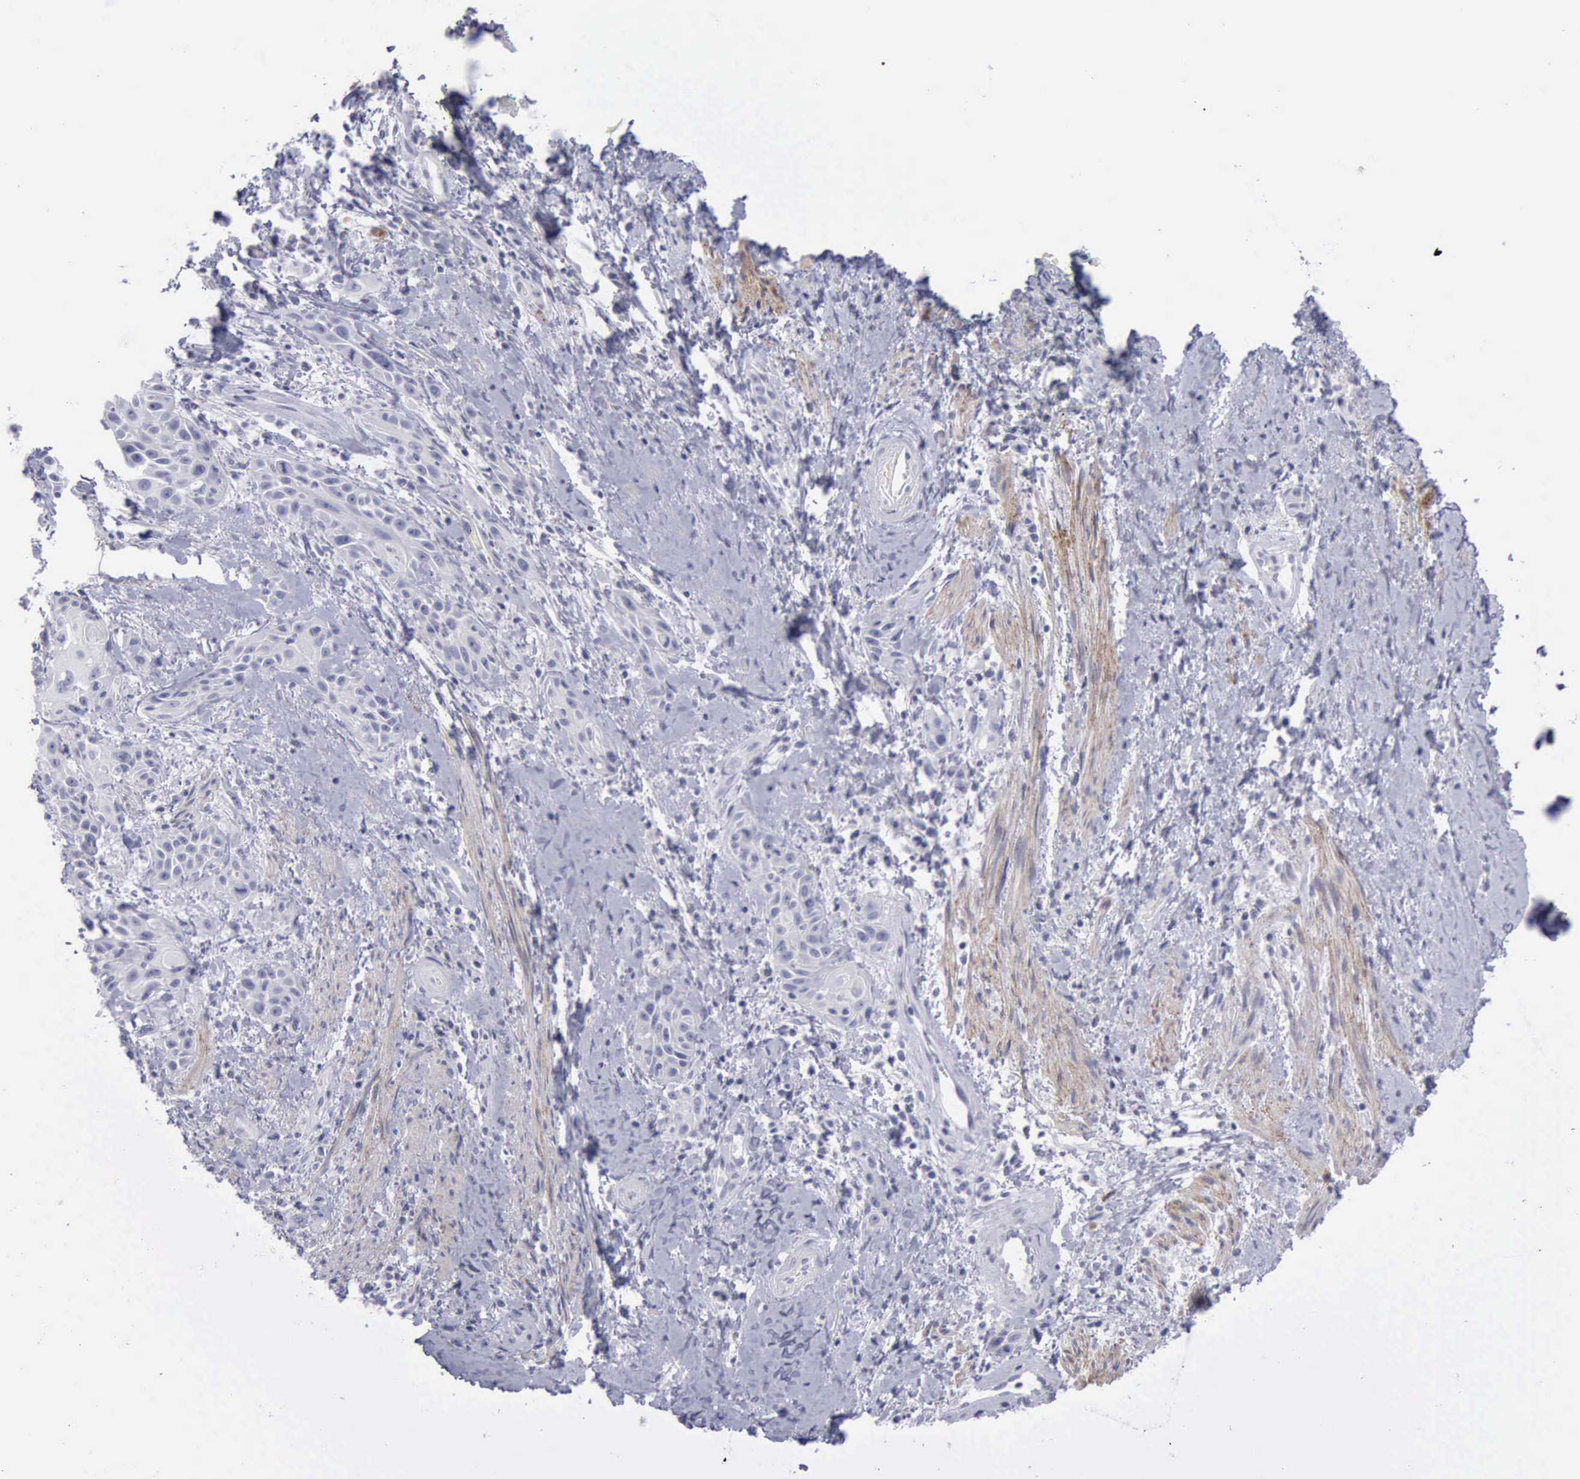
{"staining": {"intensity": "negative", "quantity": "none", "location": "none"}, "tissue": "skin cancer", "cell_type": "Tumor cells", "image_type": "cancer", "snomed": [{"axis": "morphology", "description": "Squamous cell carcinoma, NOS"}, {"axis": "topography", "description": "Skin"}, {"axis": "topography", "description": "Anal"}], "caption": "Immunohistochemistry (IHC) photomicrograph of human skin squamous cell carcinoma stained for a protein (brown), which reveals no staining in tumor cells.", "gene": "CDH2", "patient": {"sex": "male", "age": 64}}